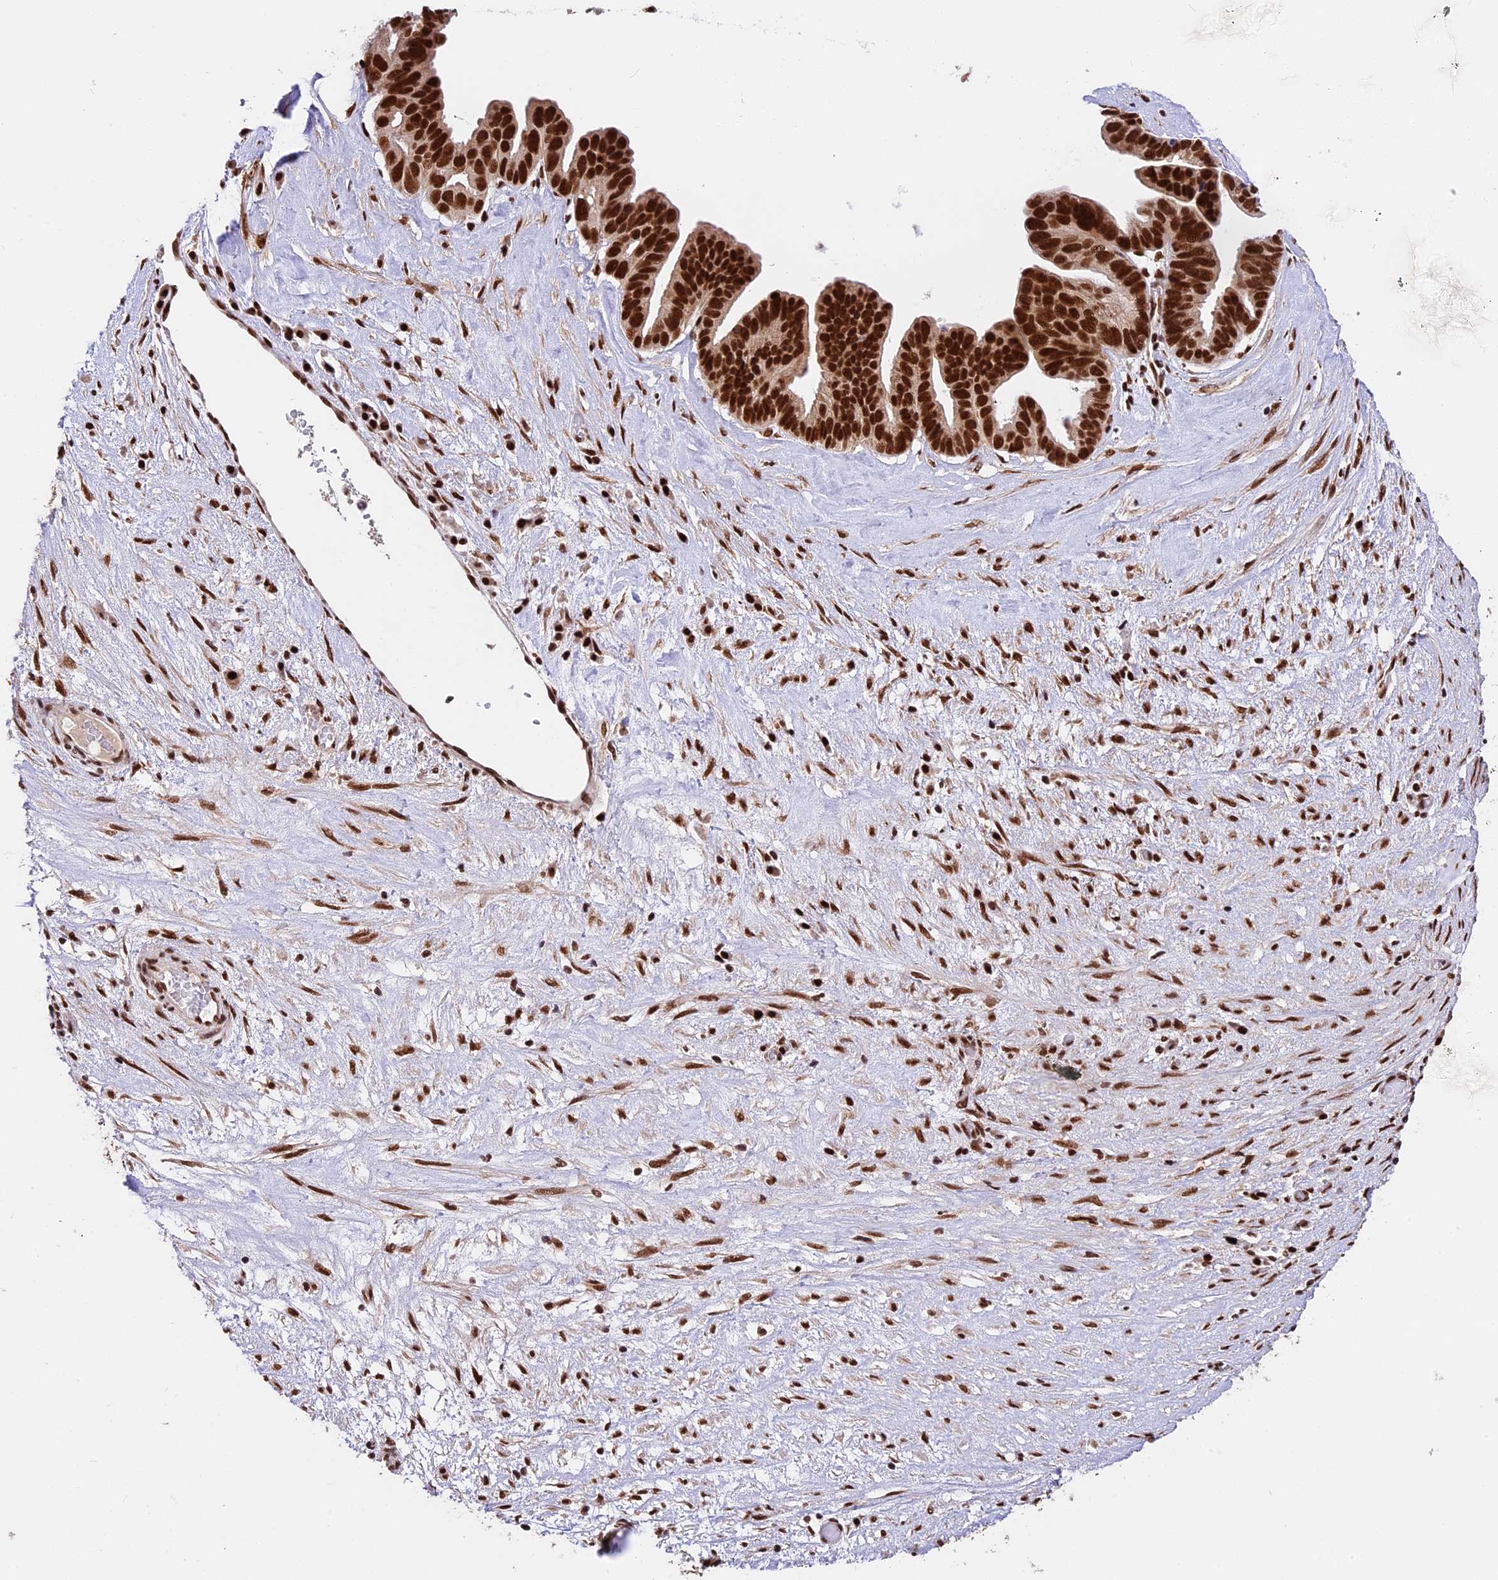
{"staining": {"intensity": "strong", "quantity": ">75%", "location": "nuclear"}, "tissue": "ovarian cancer", "cell_type": "Tumor cells", "image_type": "cancer", "snomed": [{"axis": "morphology", "description": "Cystadenocarcinoma, serous, NOS"}, {"axis": "topography", "description": "Ovary"}], "caption": "Ovarian cancer was stained to show a protein in brown. There is high levels of strong nuclear staining in approximately >75% of tumor cells. (DAB IHC, brown staining for protein, blue staining for nuclei).", "gene": "RAMAC", "patient": {"sex": "female", "age": 56}}